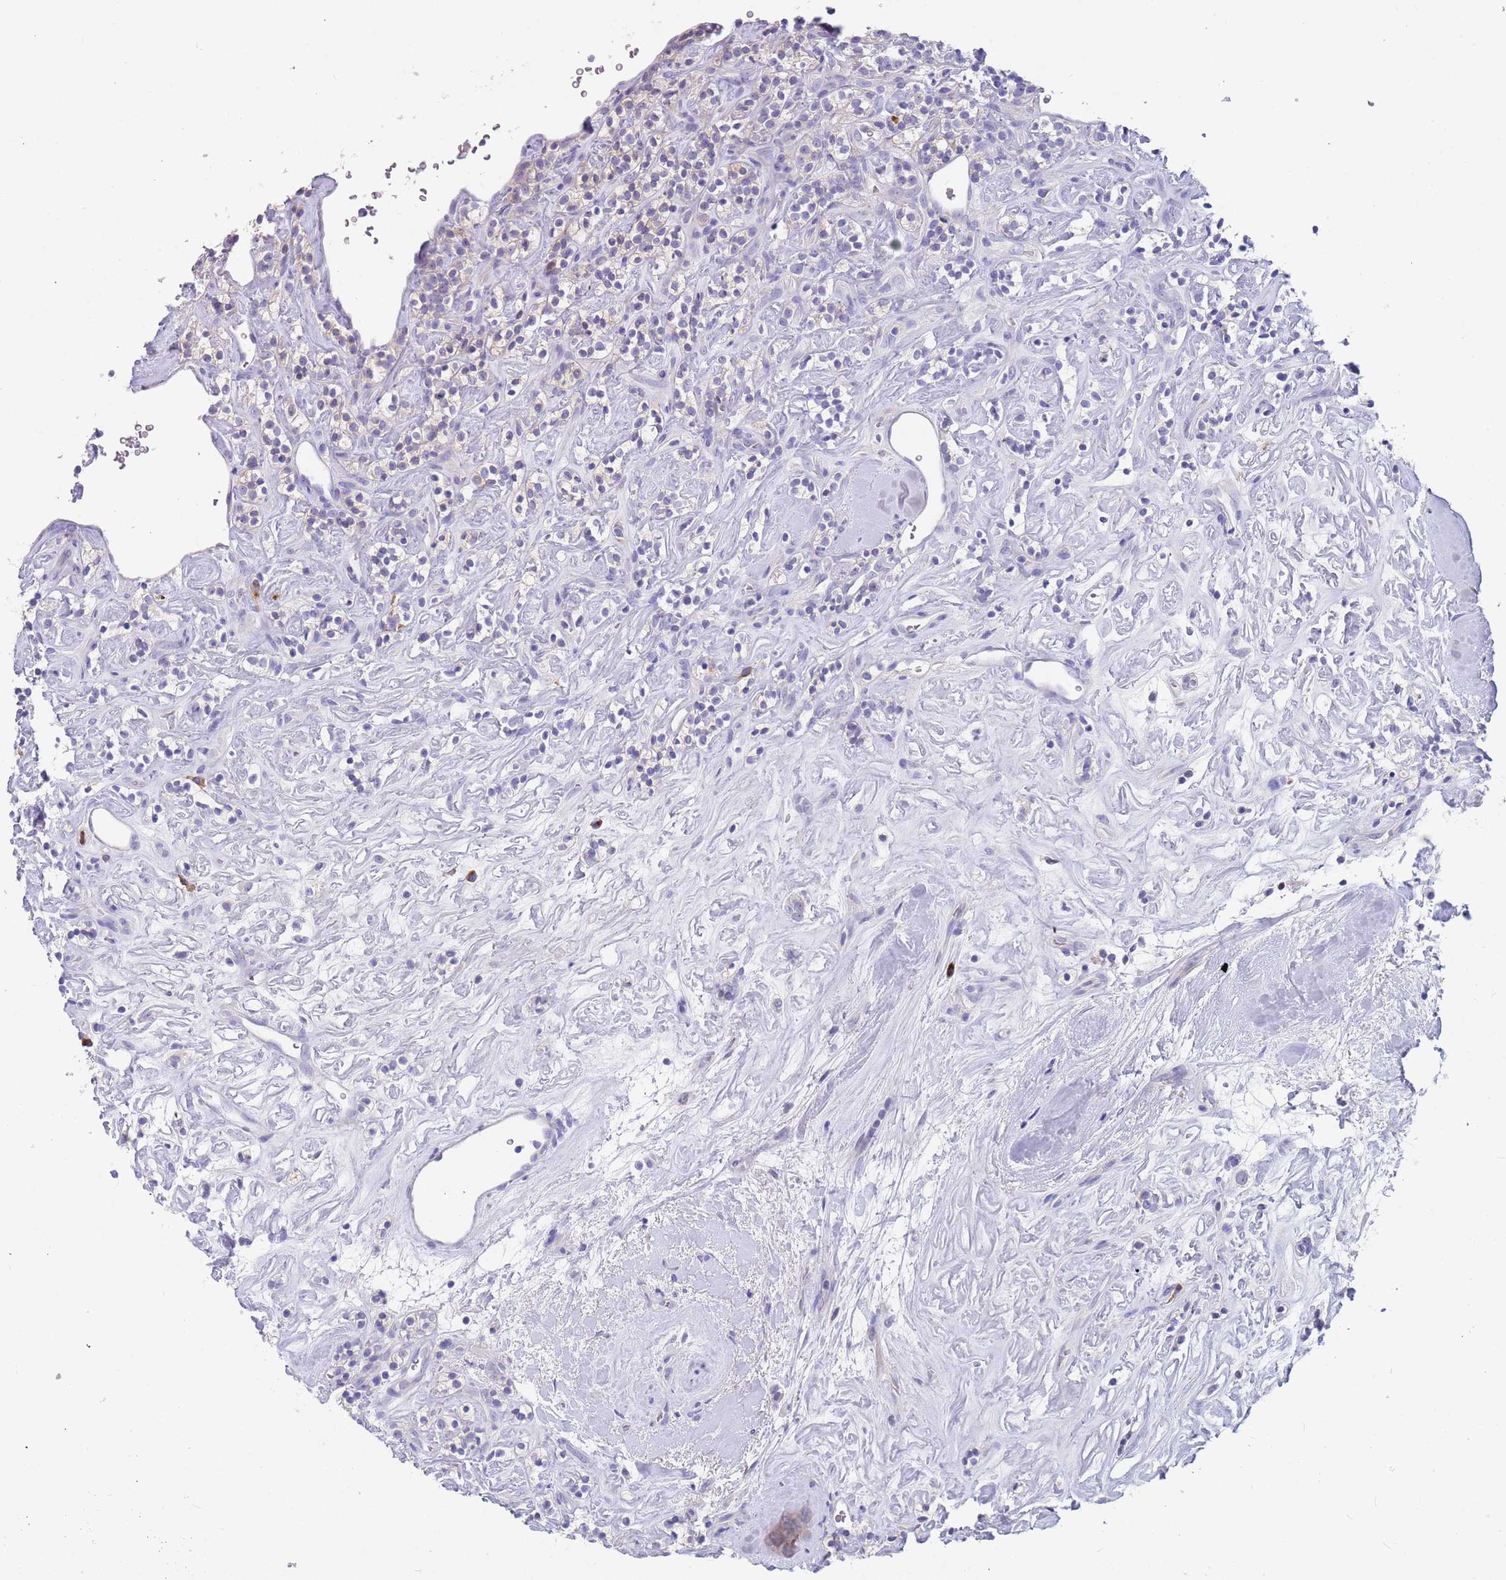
{"staining": {"intensity": "negative", "quantity": "none", "location": "none"}, "tissue": "renal cancer", "cell_type": "Tumor cells", "image_type": "cancer", "snomed": [{"axis": "morphology", "description": "Adenocarcinoma, NOS"}, {"axis": "topography", "description": "Kidney"}], "caption": "There is no significant staining in tumor cells of adenocarcinoma (renal). (Stains: DAB immunohistochemistry with hematoxylin counter stain, Microscopy: brightfield microscopy at high magnification).", "gene": "TYW1", "patient": {"sex": "male", "age": 77}}